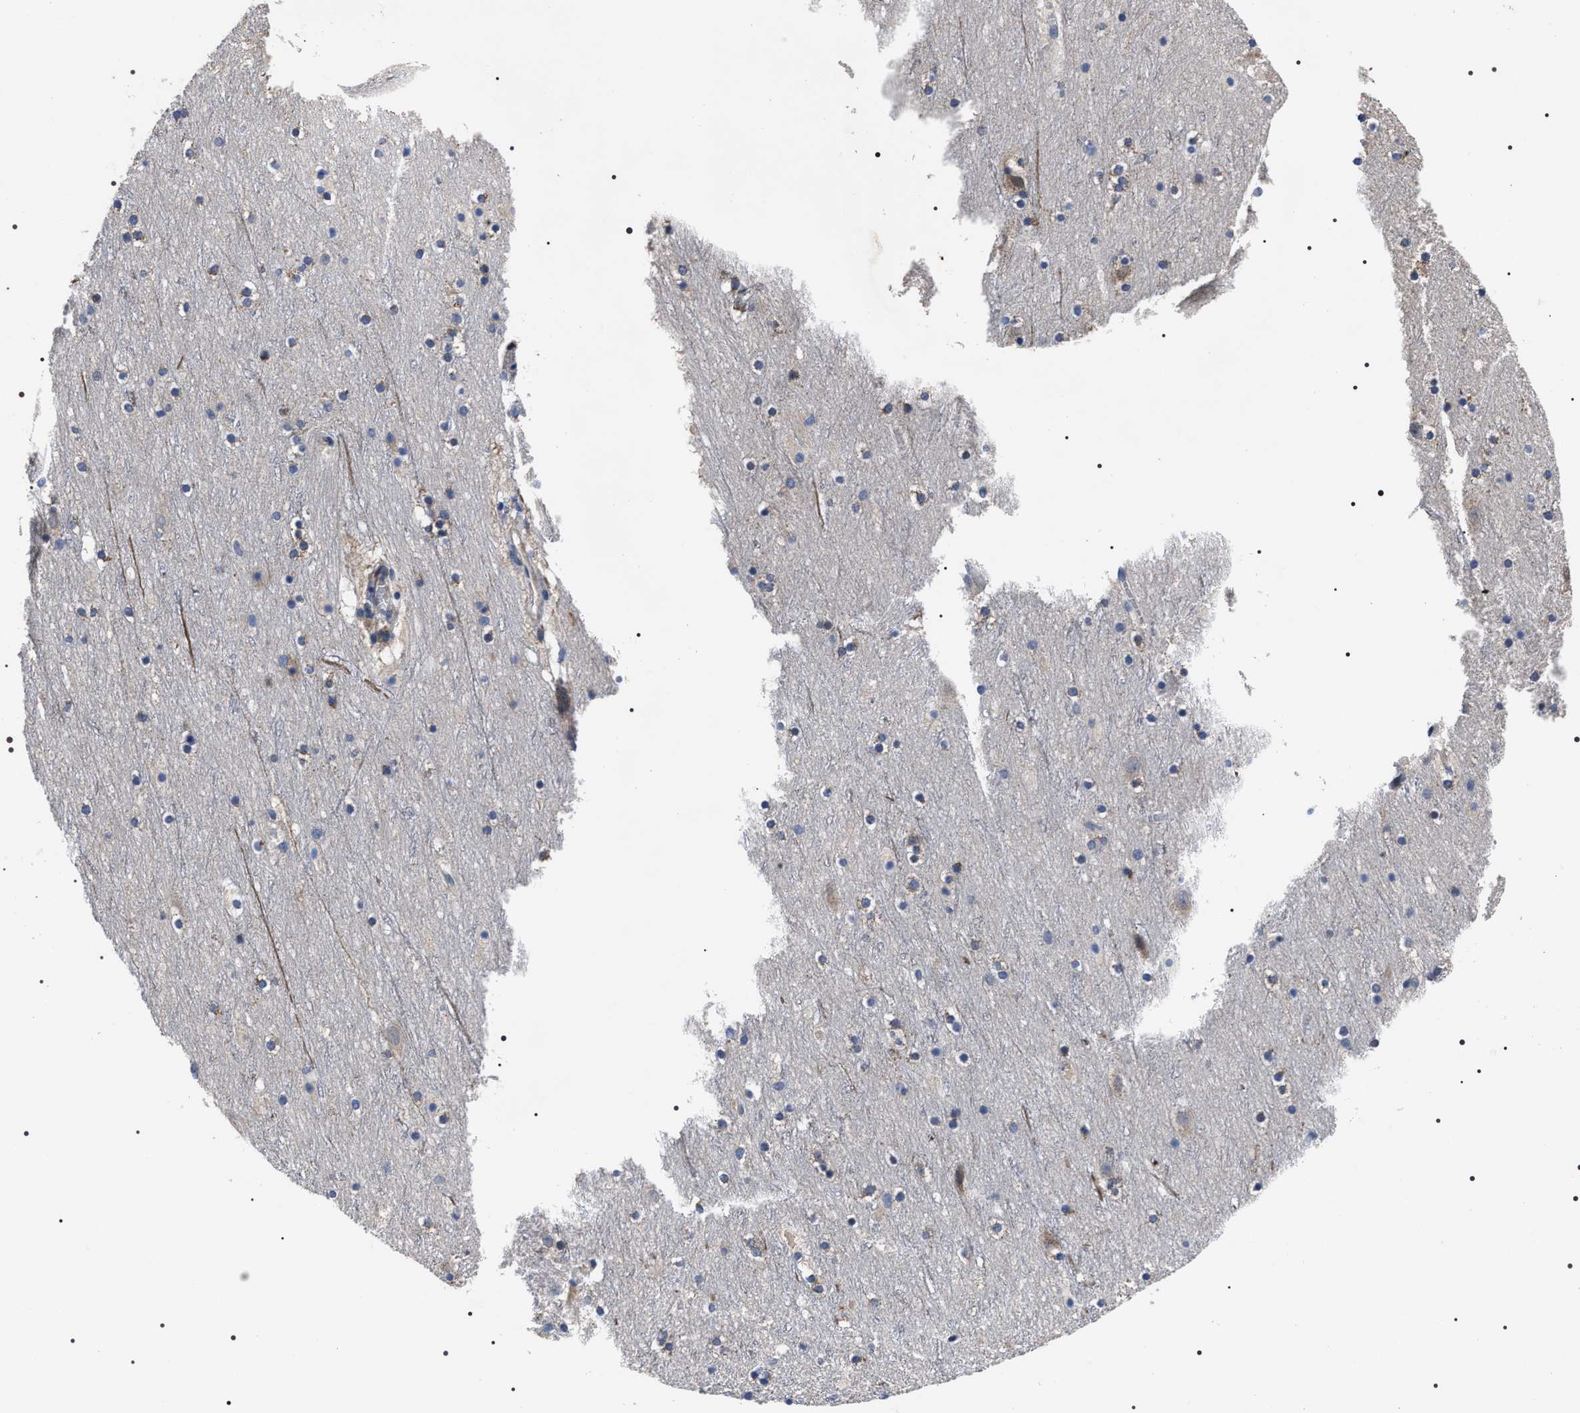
{"staining": {"intensity": "negative", "quantity": "none", "location": "none"}, "tissue": "cerebral cortex", "cell_type": "Endothelial cells", "image_type": "normal", "snomed": [{"axis": "morphology", "description": "Normal tissue, NOS"}, {"axis": "topography", "description": "Cerebral cortex"}], "caption": "High magnification brightfield microscopy of benign cerebral cortex stained with DAB (3,3'-diaminobenzidine) (brown) and counterstained with hematoxylin (blue): endothelial cells show no significant expression.", "gene": "MIS18A", "patient": {"sex": "male", "age": 45}}